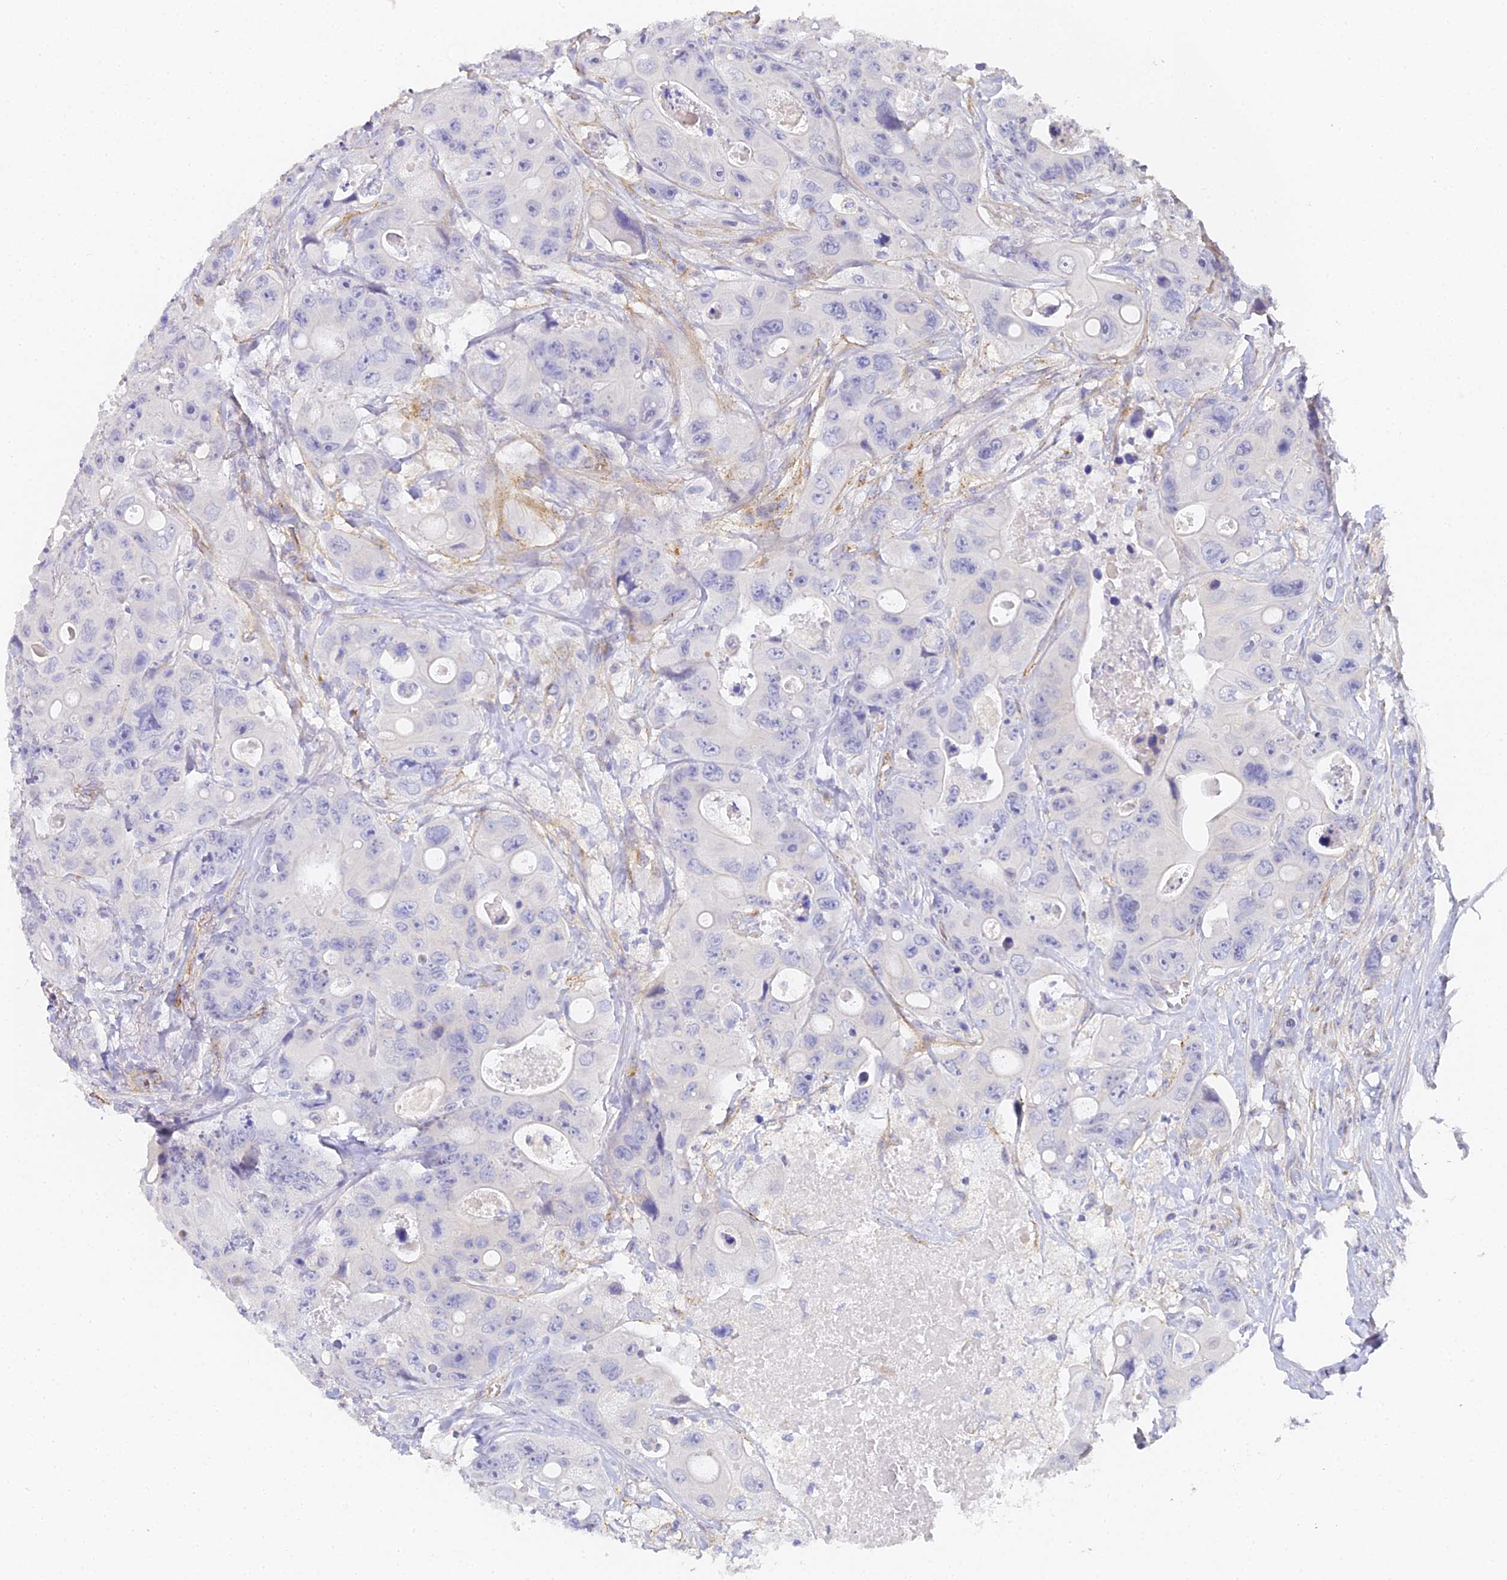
{"staining": {"intensity": "negative", "quantity": "none", "location": "none"}, "tissue": "colorectal cancer", "cell_type": "Tumor cells", "image_type": "cancer", "snomed": [{"axis": "morphology", "description": "Adenocarcinoma, NOS"}, {"axis": "topography", "description": "Colon"}], "caption": "High magnification brightfield microscopy of colorectal adenocarcinoma stained with DAB (3,3'-diaminobenzidine) (brown) and counterstained with hematoxylin (blue): tumor cells show no significant positivity.", "gene": "GJA1", "patient": {"sex": "female", "age": 46}}